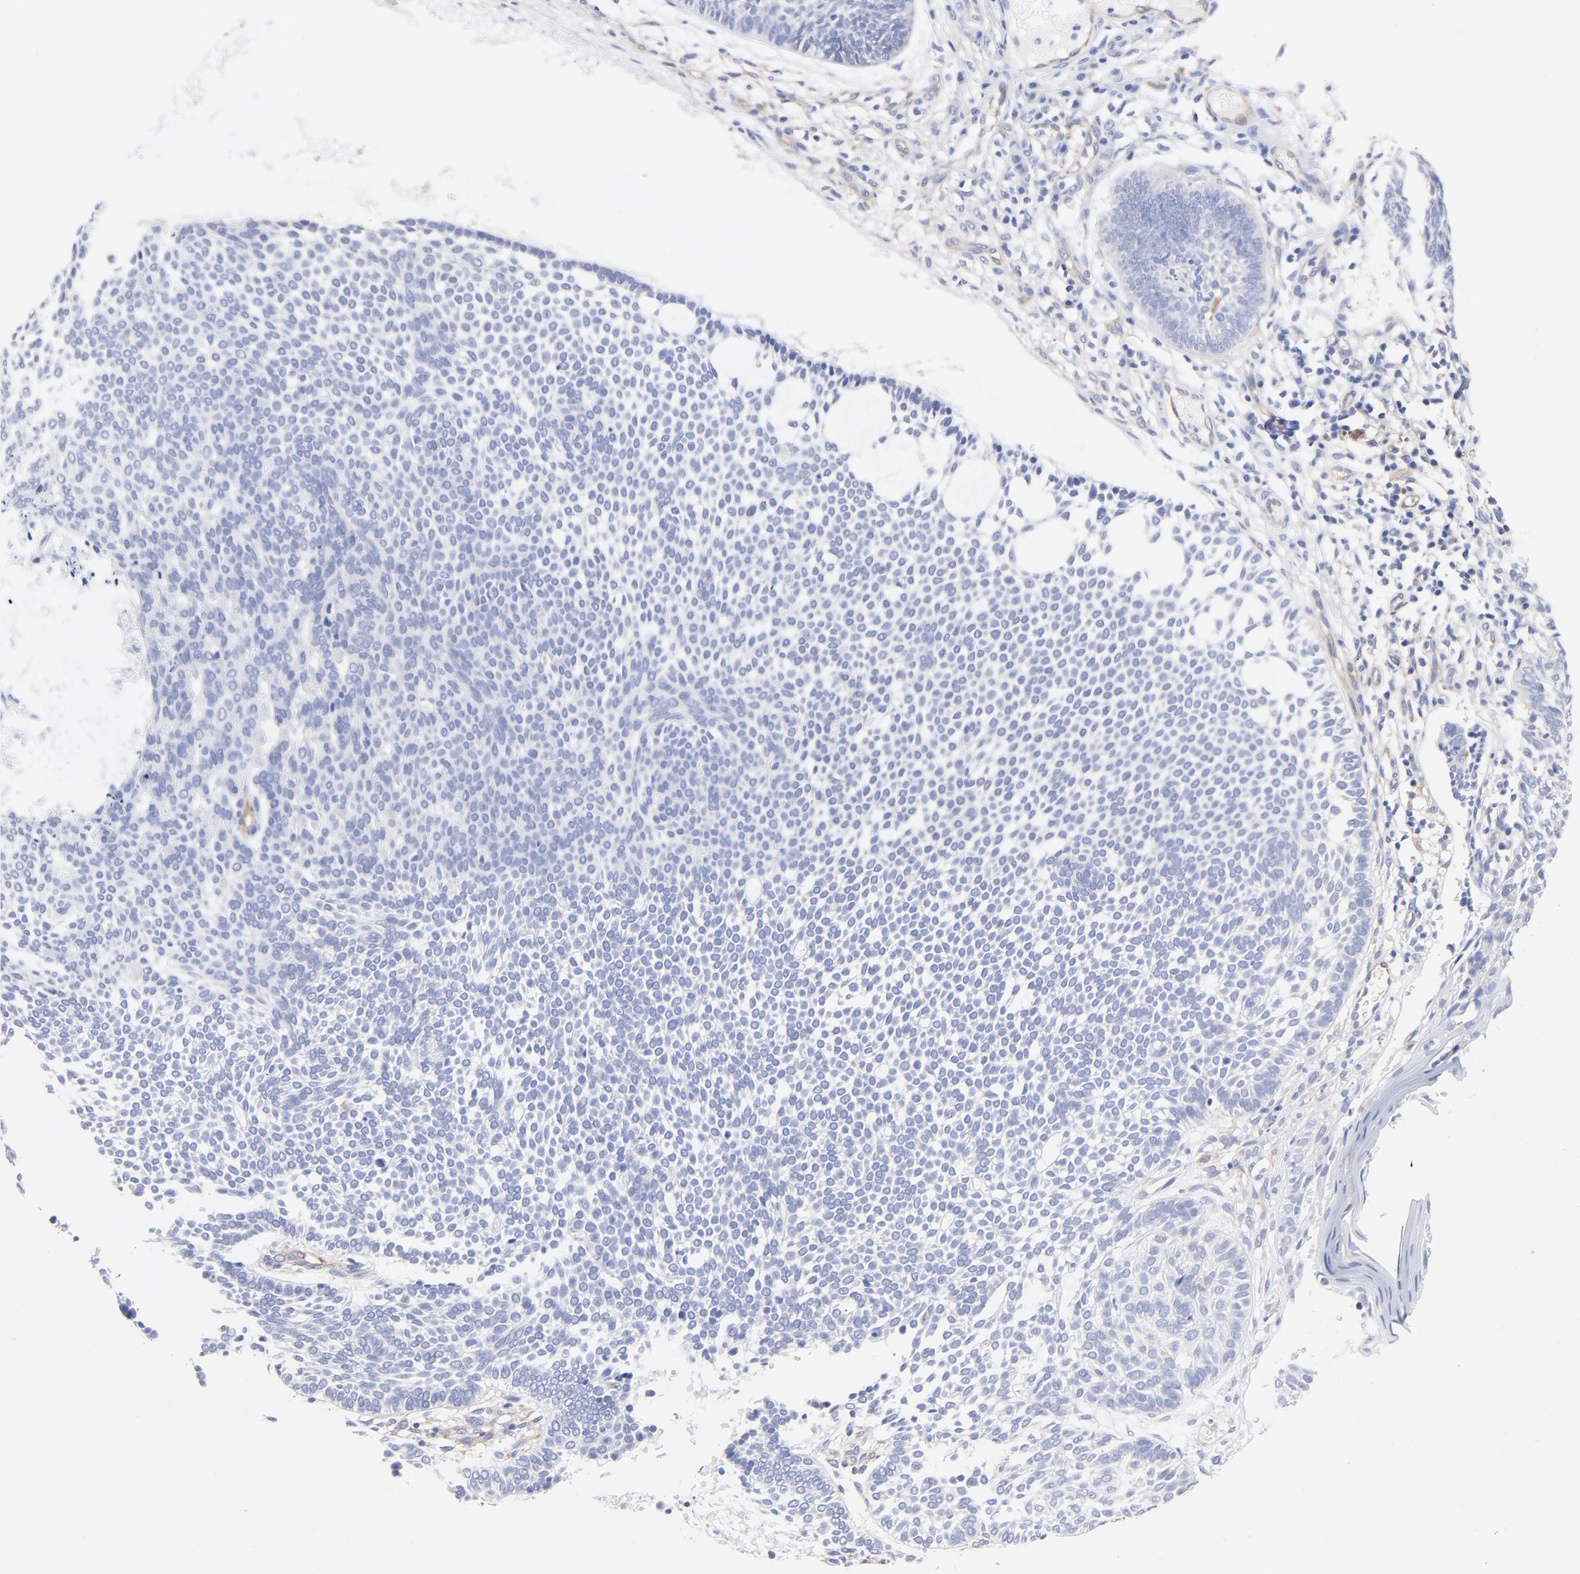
{"staining": {"intensity": "negative", "quantity": "none", "location": "none"}, "tissue": "skin cancer", "cell_type": "Tumor cells", "image_type": "cancer", "snomed": [{"axis": "morphology", "description": "Basal cell carcinoma"}, {"axis": "topography", "description": "Skin"}], "caption": "A high-resolution histopathology image shows immunohistochemistry (IHC) staining of skin cancer (basal cell carcinoma), which displays no significant positivity in tumor cells. (Immunohistochemistry (ihc), brightfield microscopy, high magnification).", "gene": "SLC44A2", "patient": {"sex": "male", "age": 87}}